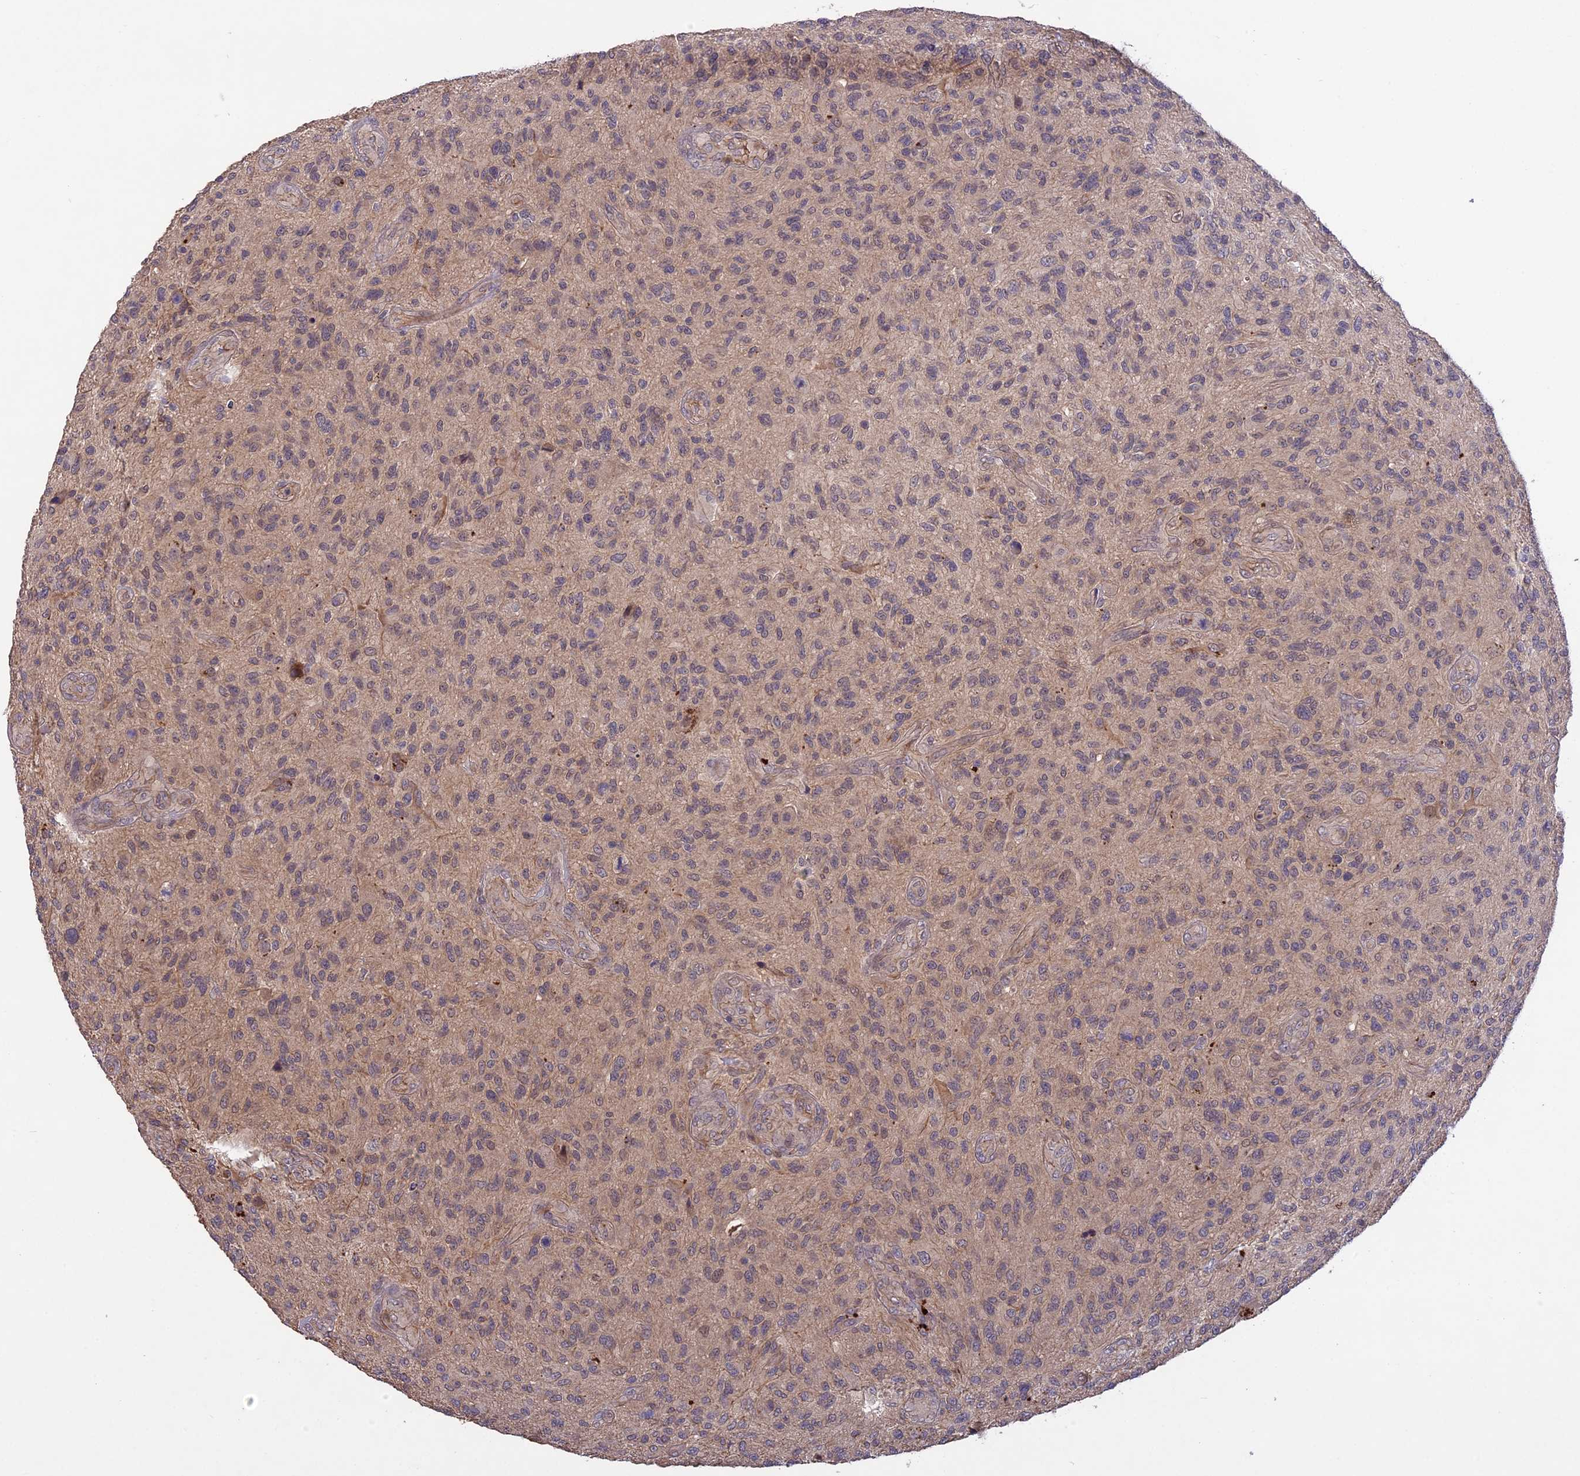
{"staining": {"intensity": "negative", "quantity": "none", "location": "none"}, "tissue": "glioma", "cell_type": "Tumor cells", "image_type": "cancer", "snomed": [{"axis": "morphology", "description": "Glioma, malignant, High grade"}, {"axis": "topography", "description": "Brain"}], "caption": "This is an IHC photomicrograph of human glioma. There is no positivity in tumor cells.", "gene": "ADO", "patient": {"sex": "male", "age": 47}}